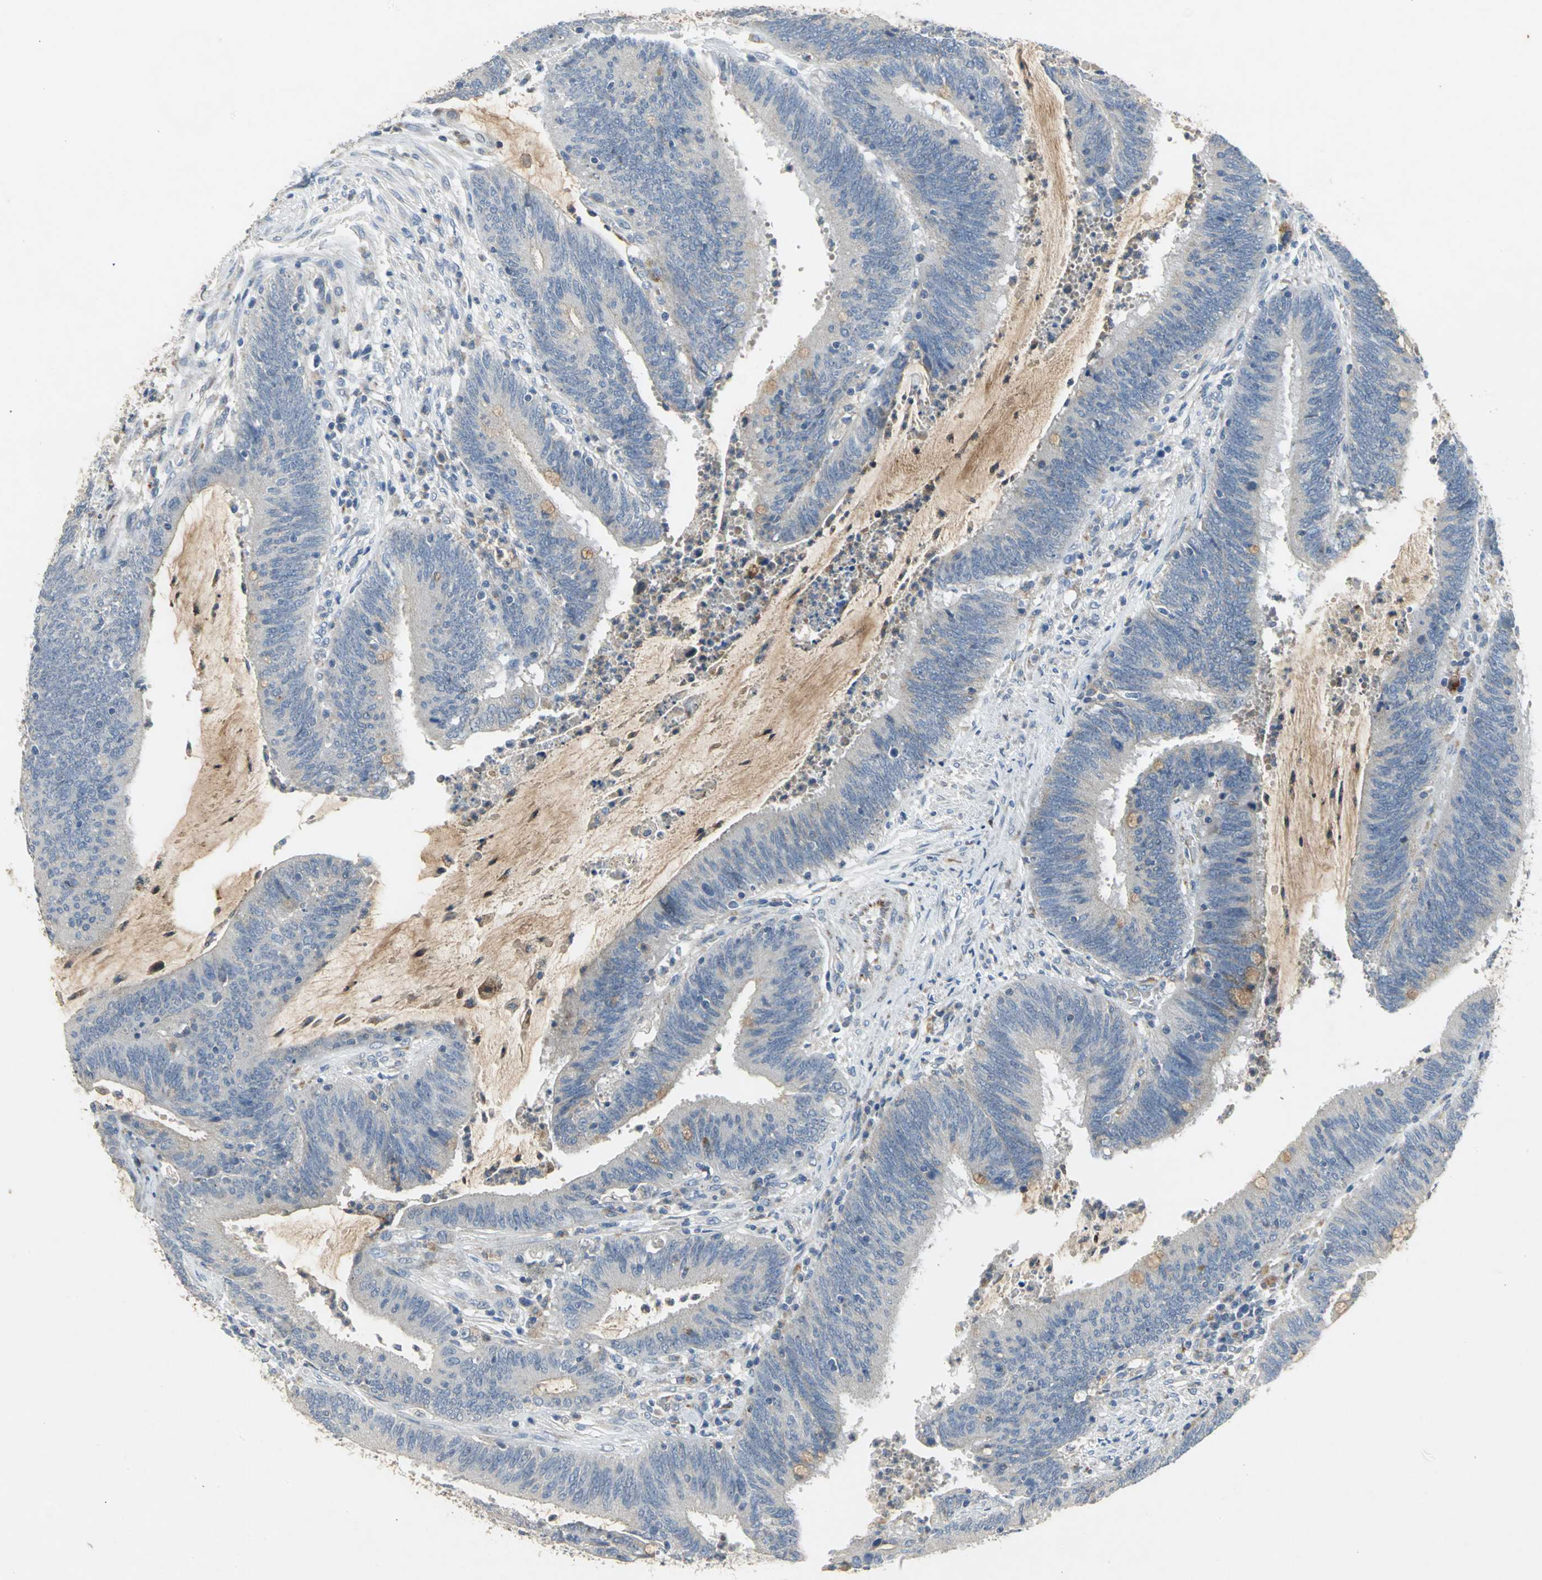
{"staining": {"intensity": "weak", "quantity": "25%-75%", "location": "cytoplasmic/membranous"}, "tissue": "colorectal cancer", "cell_type": "Tumor cells", "image_type": "cancer", "snomed": [{"axis": "morphology", "description": "Adenocarcinoma, NOS"}, {"axis": "topography", "description": "Rectum"}], "caption": "Colorectal cancer (adenocarcinoma) tissue shows weak cytoplasmic/membranous positivity in approximately 25%-75% of tumor cells, visualized by immunohistochemistry.", "gene": "SPPL2B", "patient": {"sex": "female", "age": 66}}